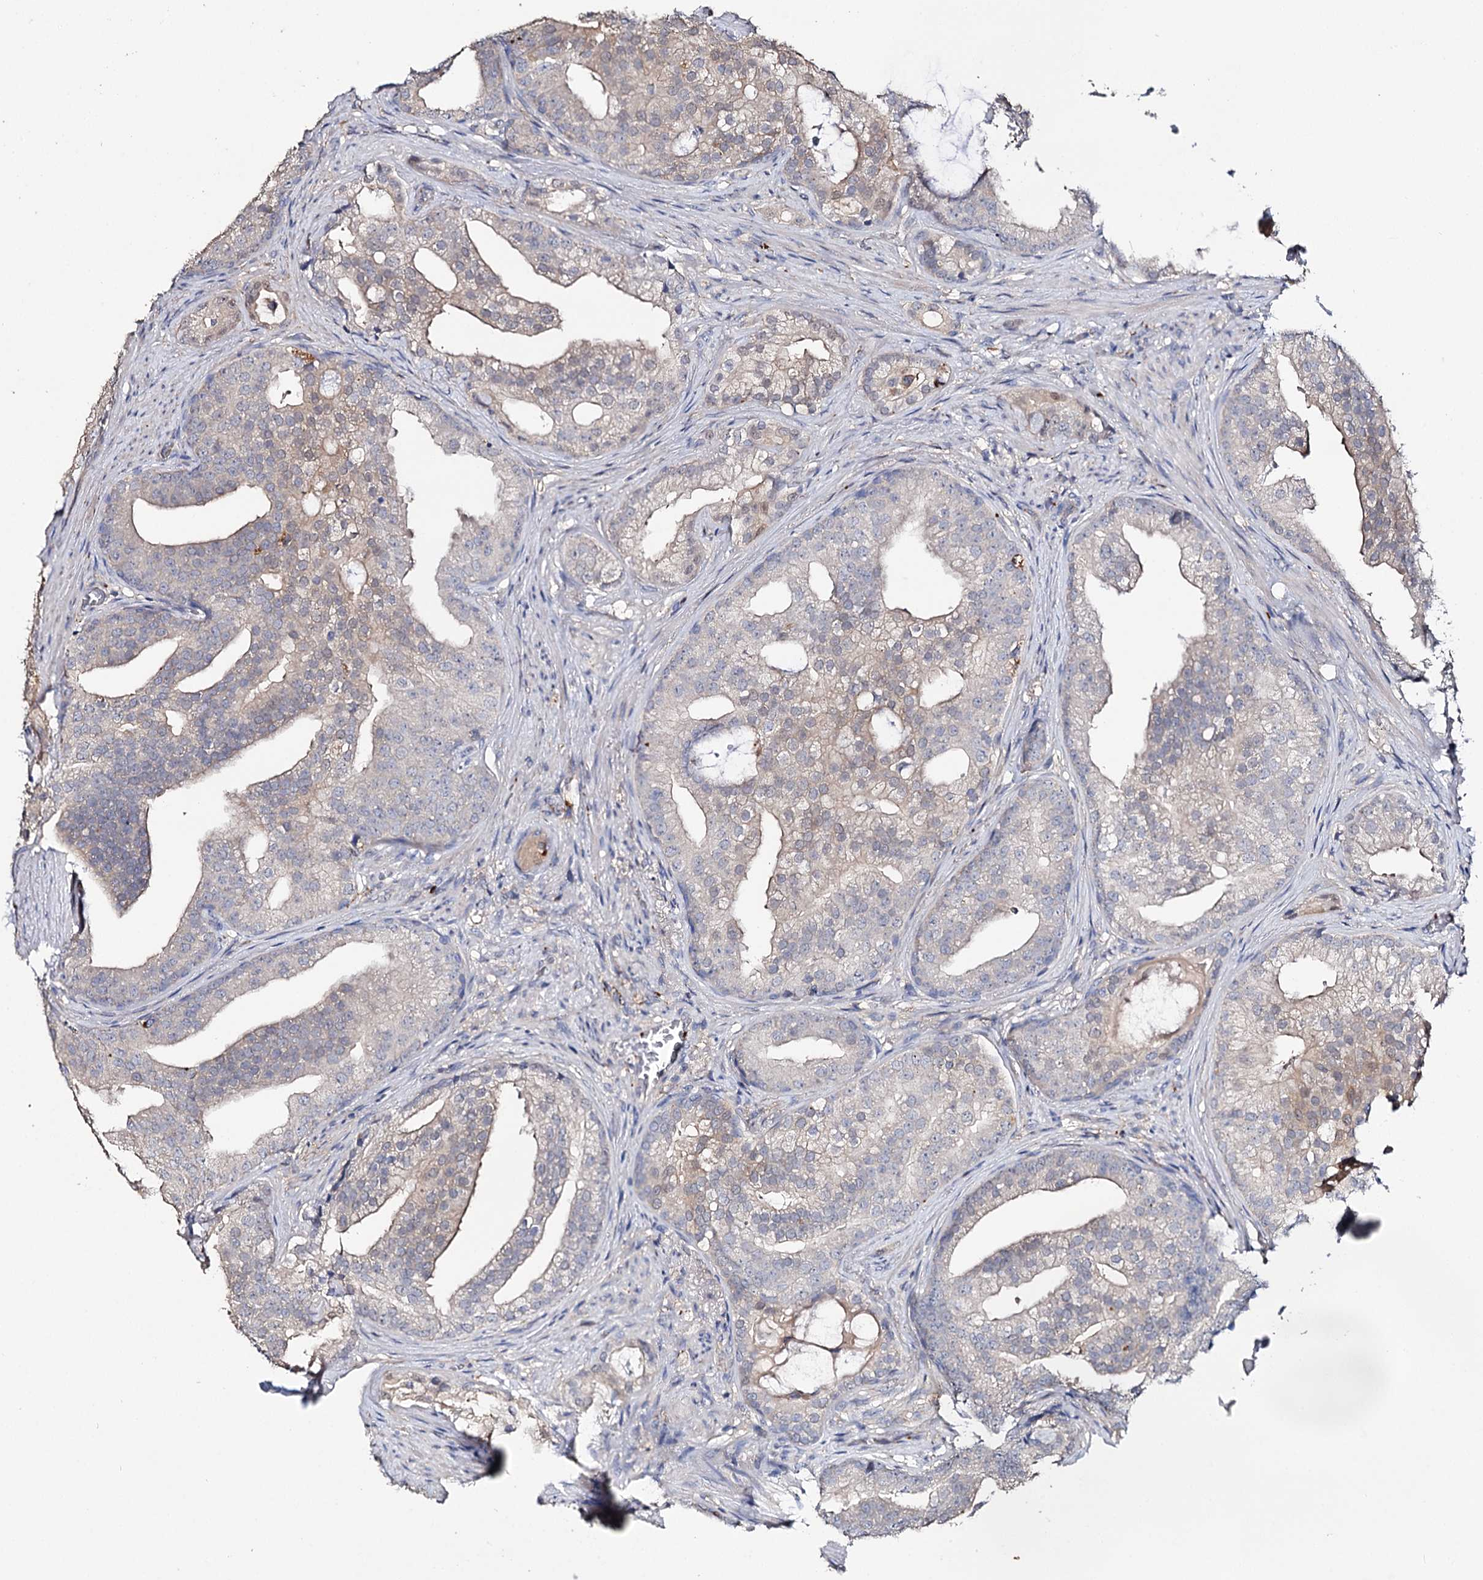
{"staining": {"intensity": "weak", "quantity": "25%-75%", "location": "cytoplasmic/membranous"}, "tissue": "prostate cancer", "cell_type": "Tumor cells", "image_type": "cancer", "snomed": [{"axis": "morphology", "description": "Adenocarcinoma, Low grade"}, {"axis": "topography", "description": "Prostate"}], "caption": "The micrograph displays immunohistochemical staining of prostate cancer. There is weak cytoplasmic/membranous positivity is identified in approximately 25%-75% of tumor cells. (Brightfield microscopy of DAB IHC at high magnification).", "gene": "DNAH6", "patient": {"sex": "male", "age": 71}}